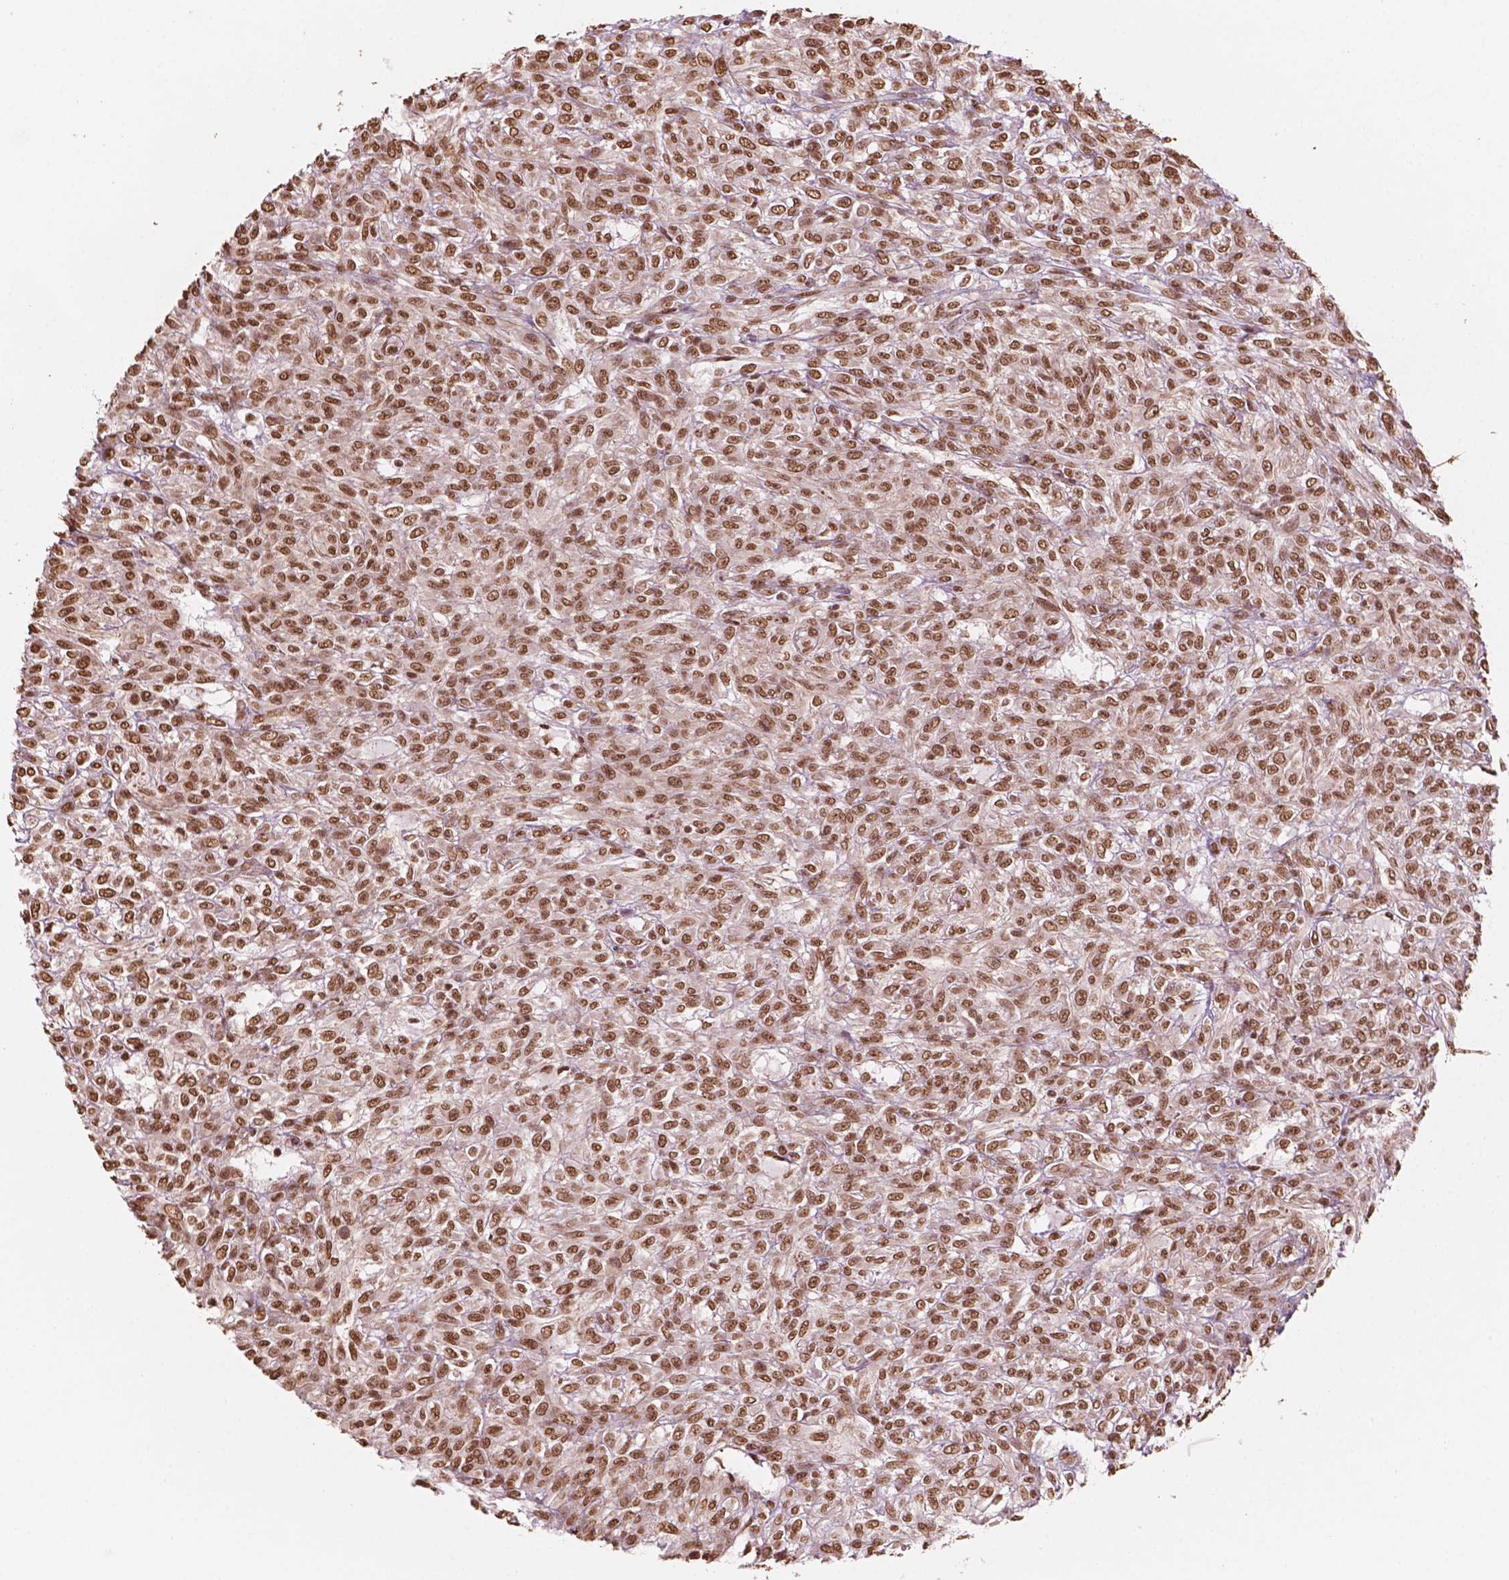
{"staining": {"intensity": "moderate", "quantity": ">75%", "location": "nuclear"}, "tissue": "renal cancer", "cell_type": "Tumor cells", "image_type": "cancer", "snomed": [{"axis": "morphology", "description": "Adenocarcinoma, NOS"}, {"axis": "topography", "description": "Kidney"}], "caption": "Tumor cells reveal moderate nuclear expression in about >75% of cells in renal cancer.", "gene": "GTF3C5", "patient": {"sex": "male", "age": 58}}